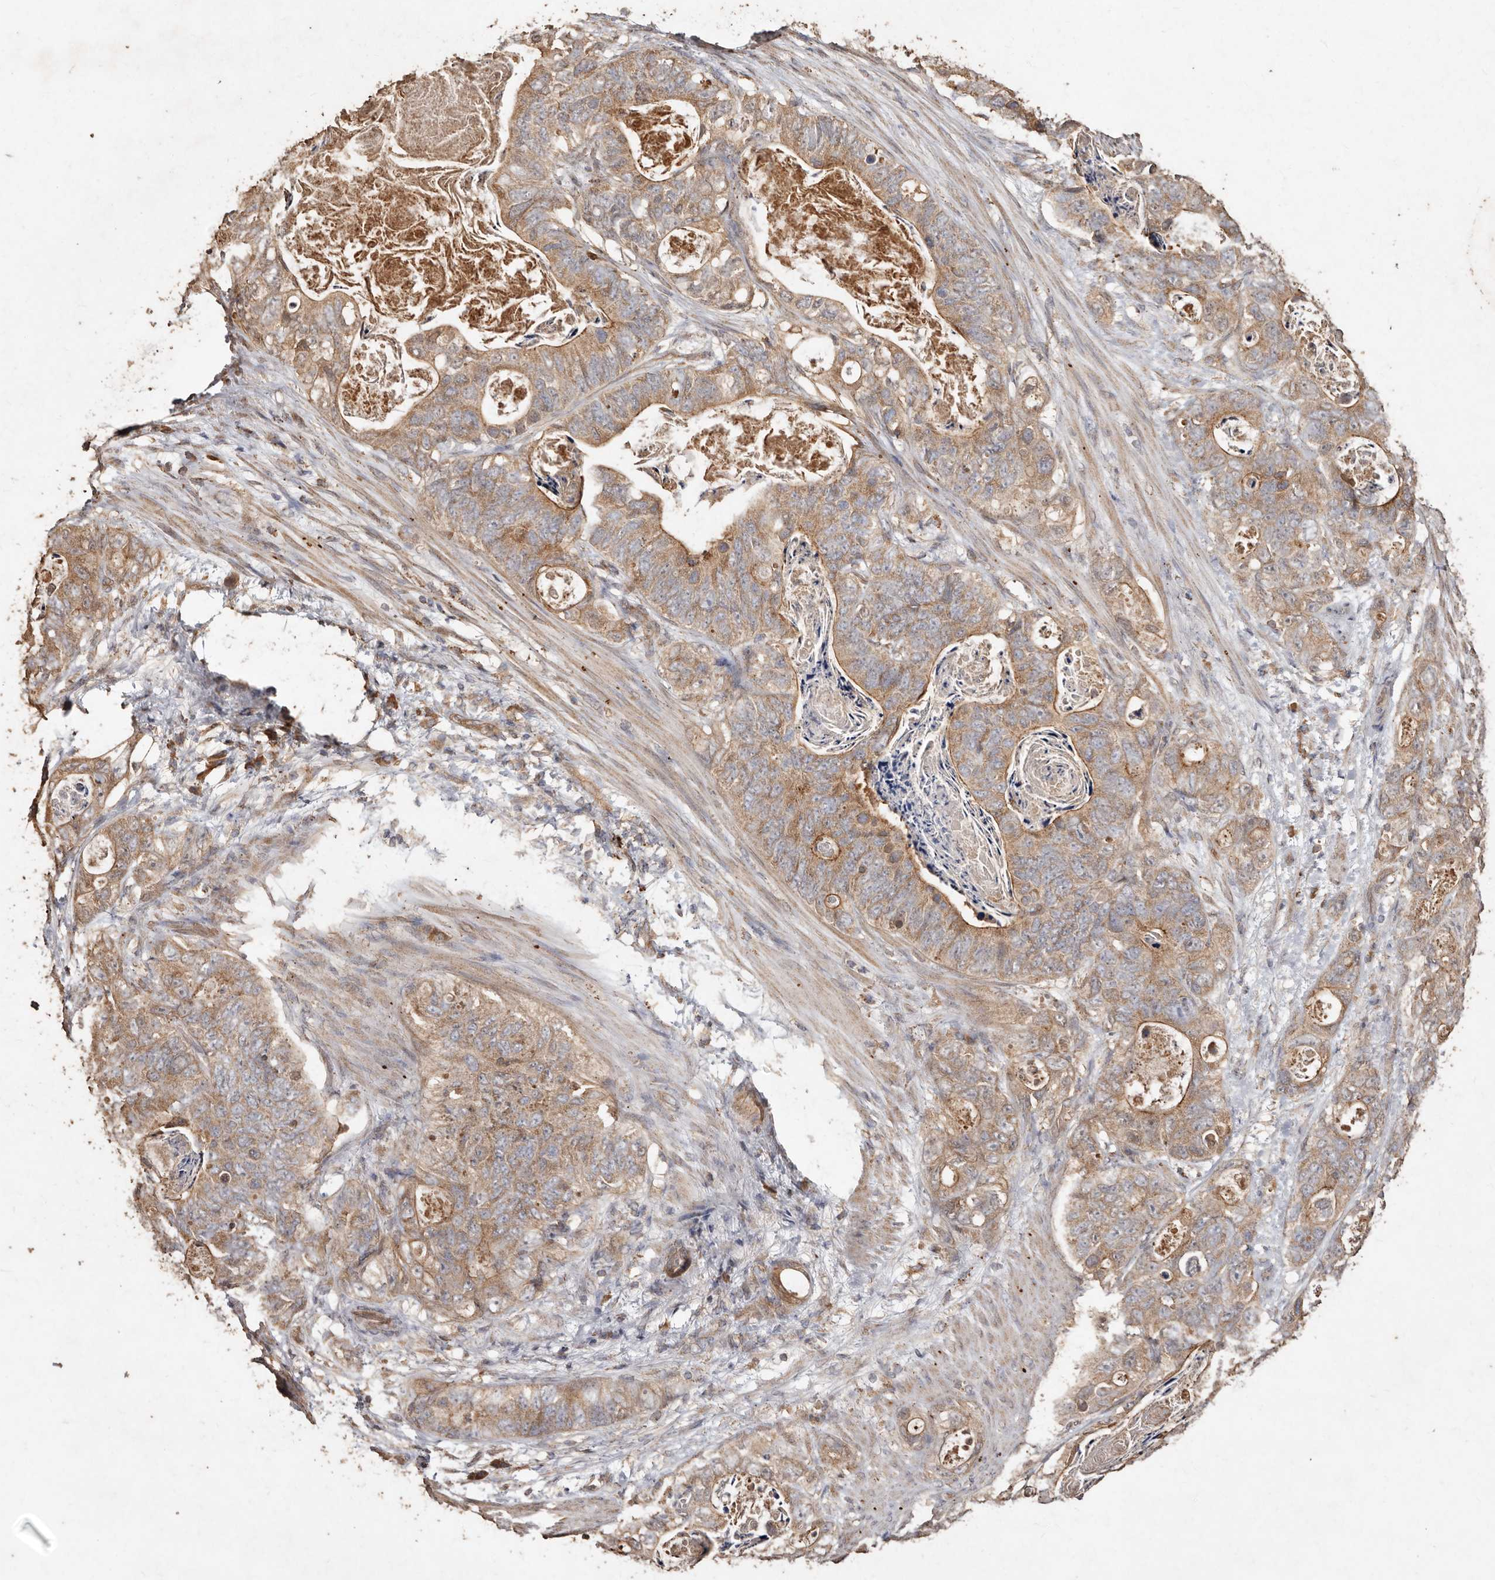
{"staining": {"intensity": "moderate", "quantity": ">75%", "location": "cytoplasmic/membranous"}, "tissue": "stomach cancer", "cell_type": "Tumor cells", "image_type": "cancer", "snomed": [{"axis": "morphology", "description": "Normal tissue, NOS"}, {"axis": "morphology", "description": "Adenocarcinoma, NOS"}, {"axis": "topography", "description": "Stomach"}], "caption": "Moderate cytoplasmic/membranous staining is appreciated in about >75% of tumor cells in adenocarcinoma (stomach). The protein is stained brown, and the nuclei are stained in blue (DAB (3,3'-diaminobenzidine) IHC with brightfield microscopy, high magnification).", "gene": "FARS2", "patient": {"sex": "female", "age": 89}}